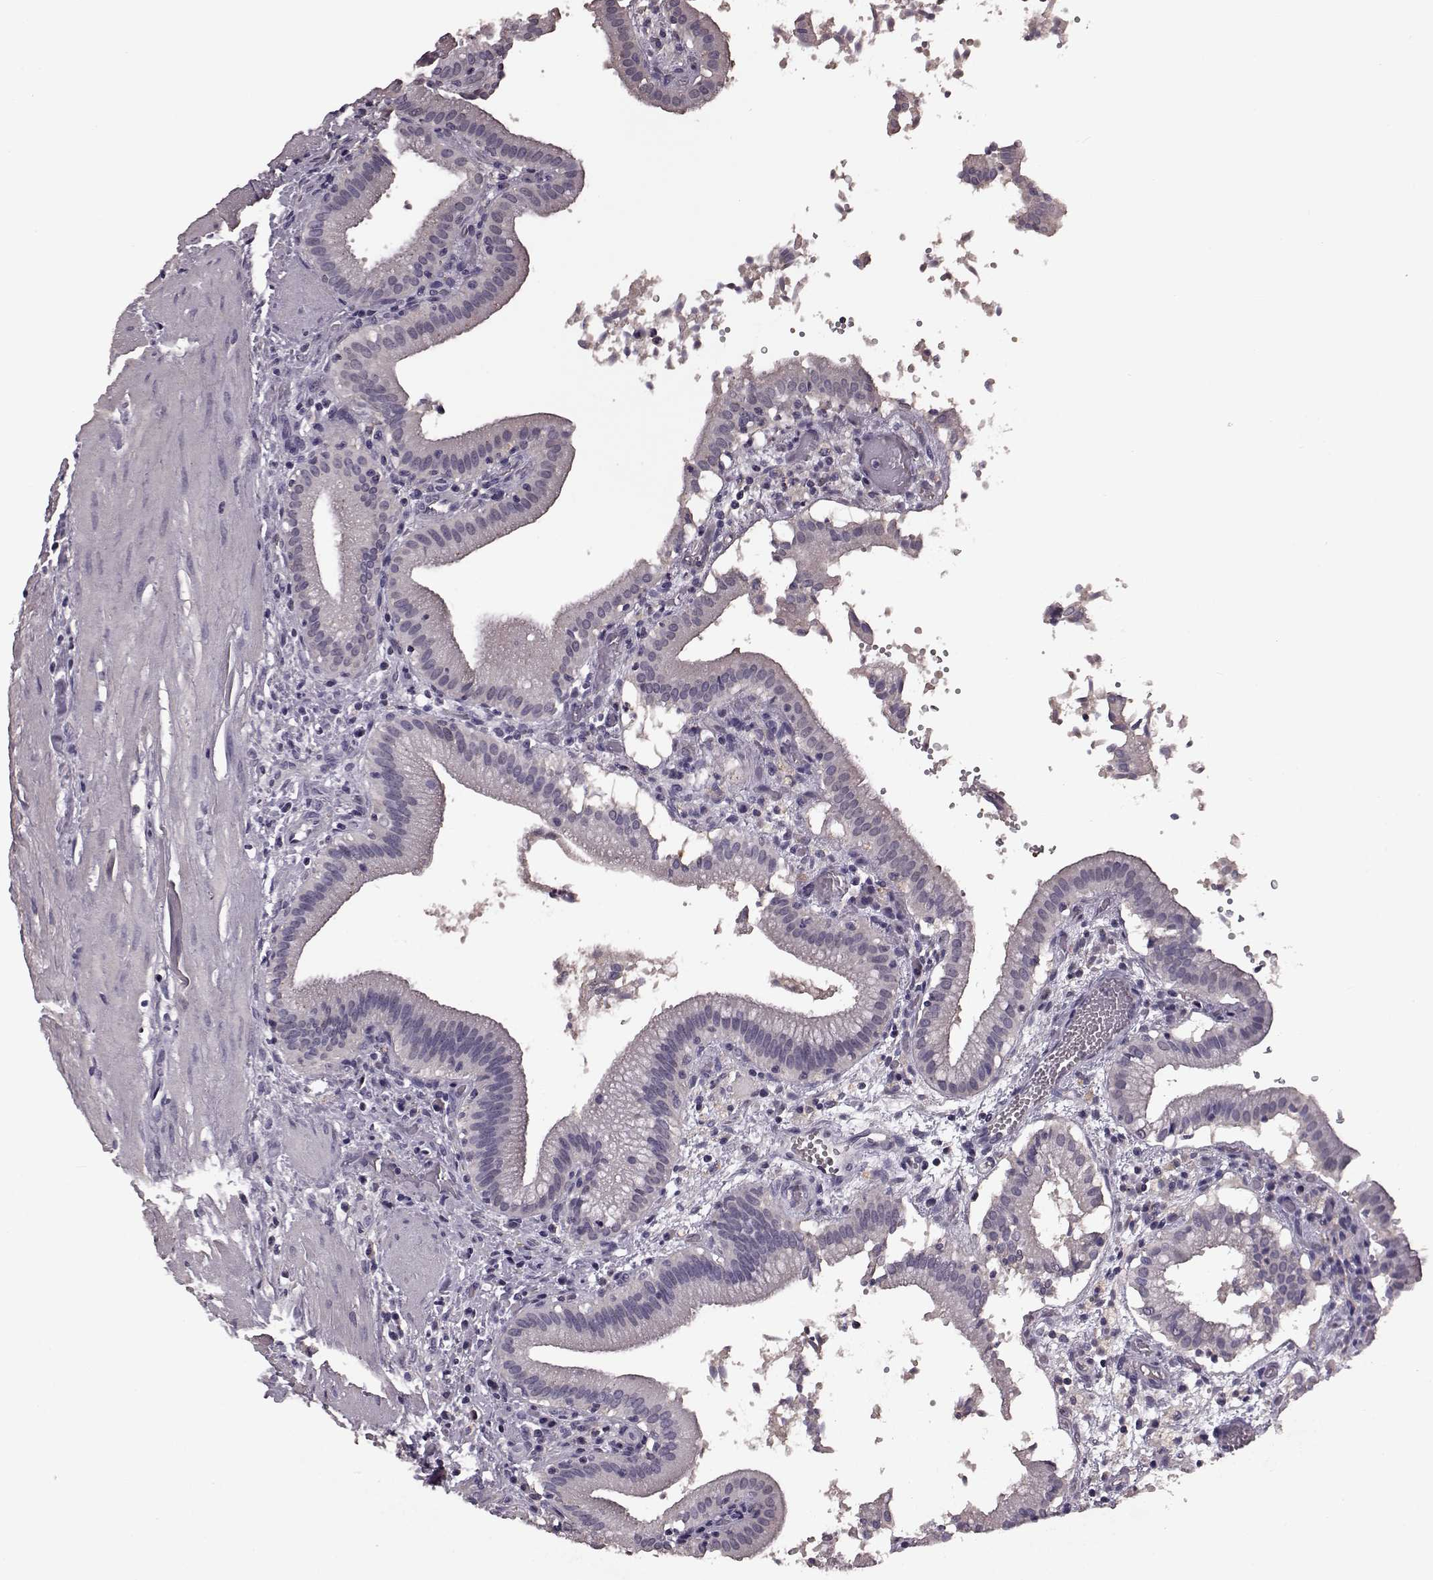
{"staining": {"intensity": "negative", "quantity": "none", "location": "none"}, "tissue": "gallbladder", "cell_type": "Glandular cells", "image_type": "normal", "snomed": [{"axis": "morphology", "description": "Normal tissue, NOS"}, {"axis": "topography", "description": "Gallbladder"}], "caption": "Glandular cells are negative for protein expression in unremarkable human gallbladder. Nuclei are stained in blue.", "gene": "FRRS1L", "patient": {"sex": "male", "age": 42}}